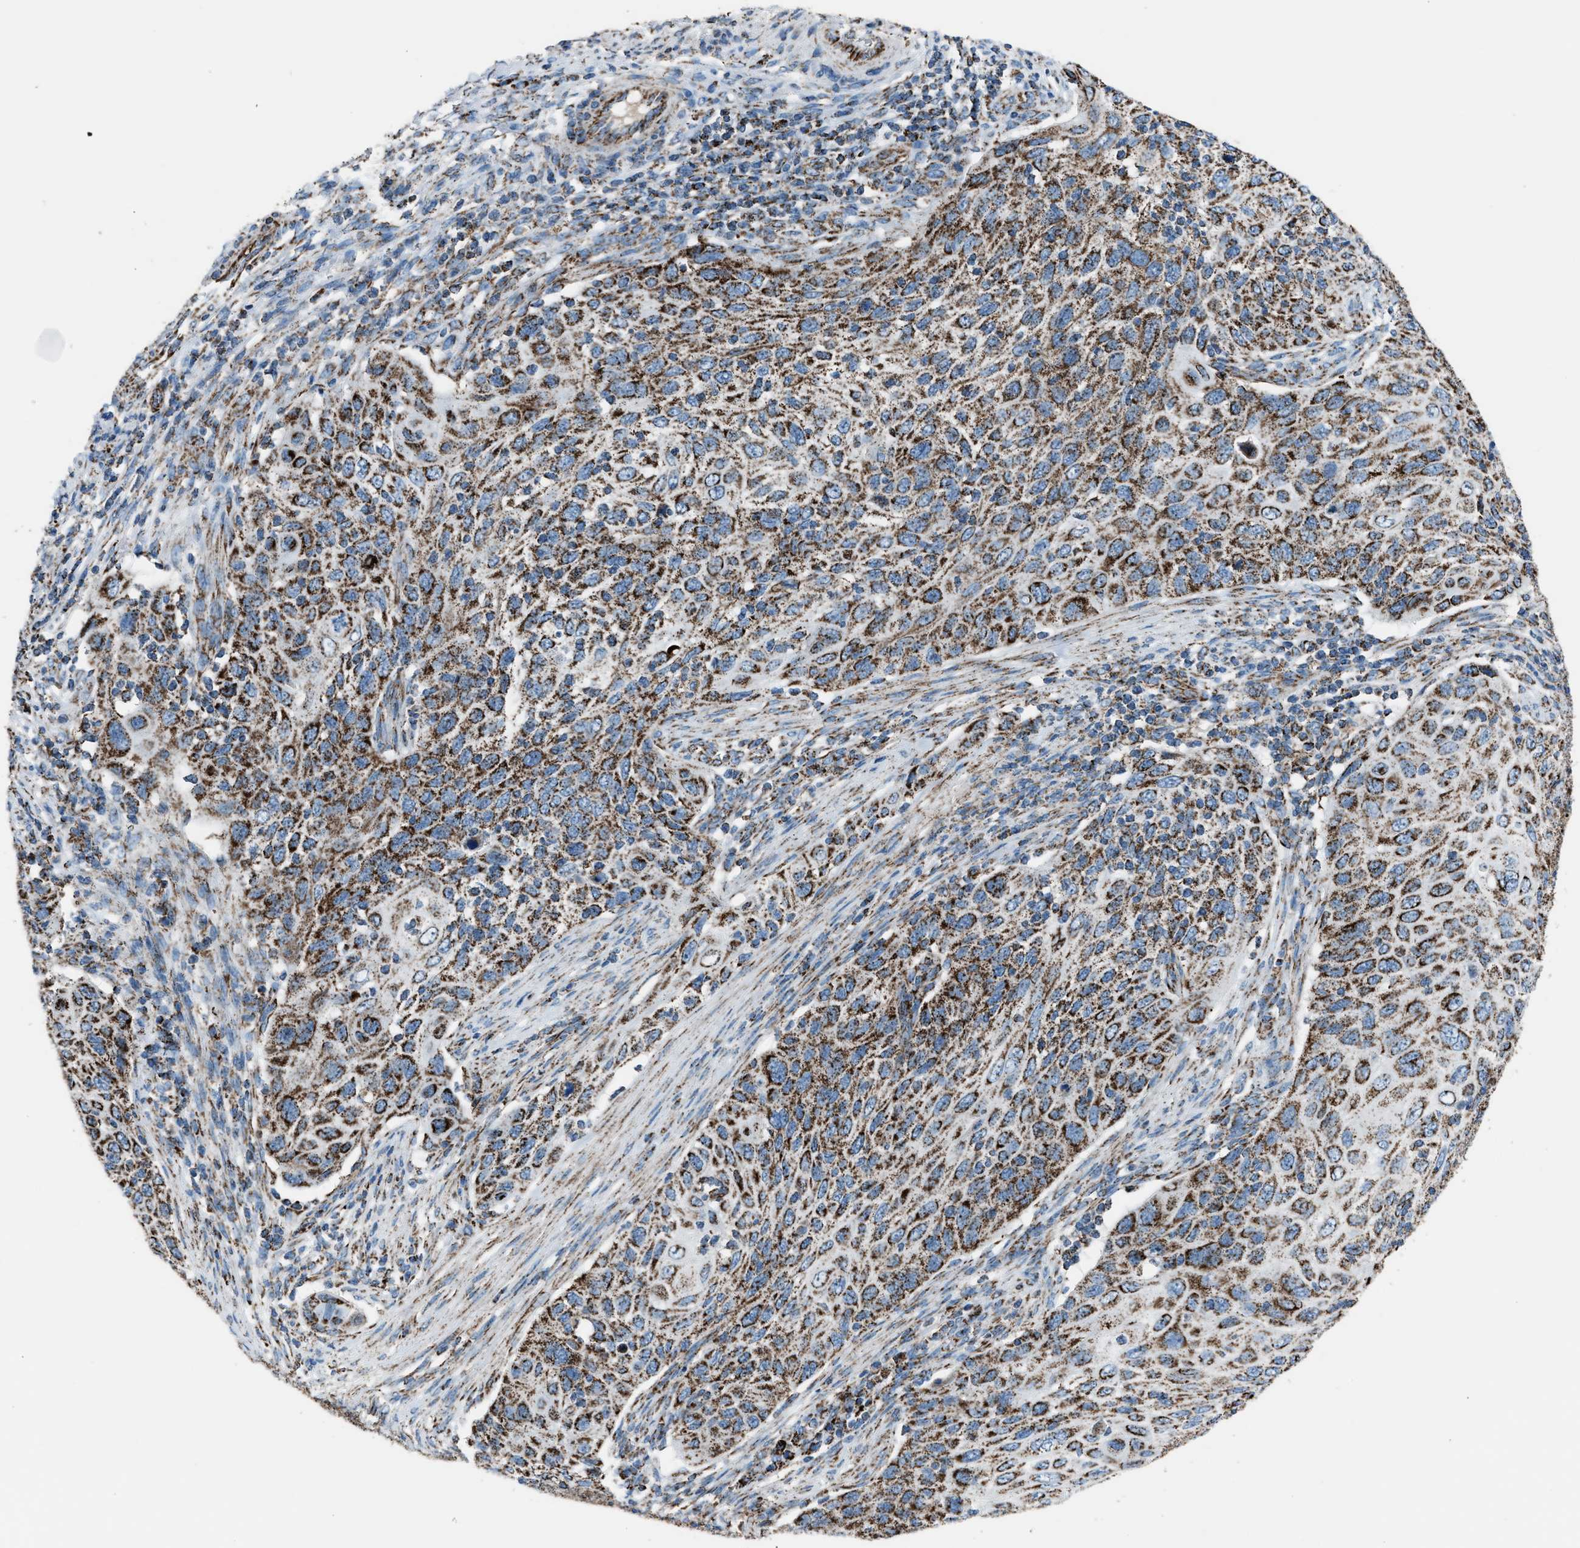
{"staining": {"intensity": "strong", "quantity": ">75%", "location": "cytoplasmic/membranous"}, "tissue": "cervical cancer", "cell_type": "Tumor cells", "image_type": "cancer", "snomed": [{"axis": "morphology", "description": "Squamous cell carcinoma, NOS"}, {"axis": "topography", "description": "Cervix"}], "caption": "Squamous cell carcinoma (cervical) stained with a brown dye reveals strong cytoplasmic/membranous positive expression in approximately >75% of tumor cells.", "gene": "MDH2", "patient": {"sex": "female", "age": 70}}